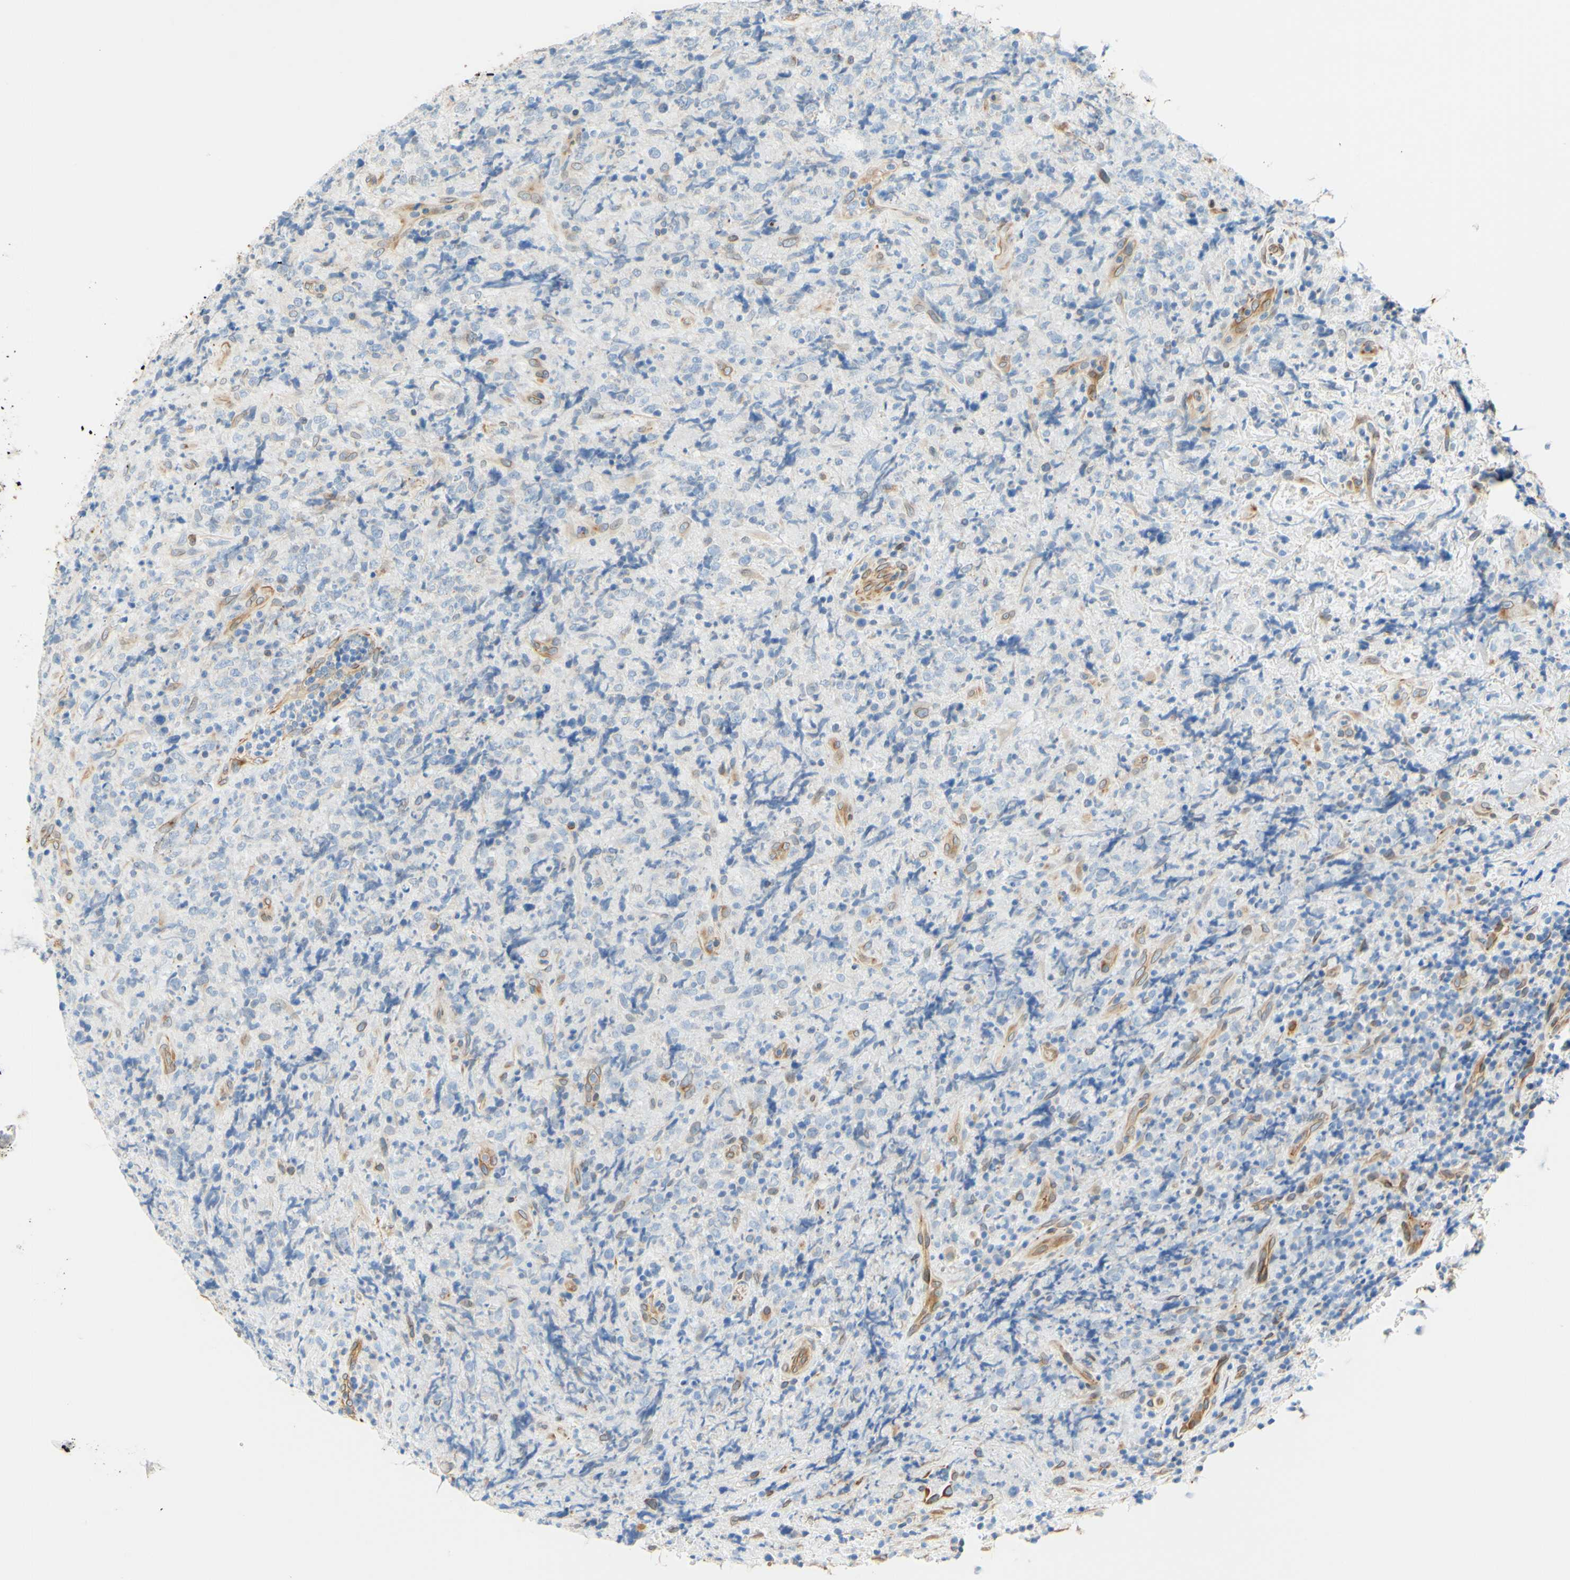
{"staining": {"intensity": "negative", "quantity": "none", "location": "none"}, "tissue": "lymphoma", "cell_type": "Tumor cells", "image_type": "cancer", "snomed": [{"axis": "morphology", "description": "Malignant lymphoma, non-Hodgkin's type, High grade"}, {"axis": "topography", "description": "Tonsil"}], "caption": "IHC image of malignant lymphoma, non-Hodgkin's type (high-grade) stained for a protein (brown), which shows no expression in tumor cells. (DAB (3,3'-diaminobenzidine) IHC, high magnification).", "gene": "ENDOD1", "patient": {"sex": "female", "age": 36}}